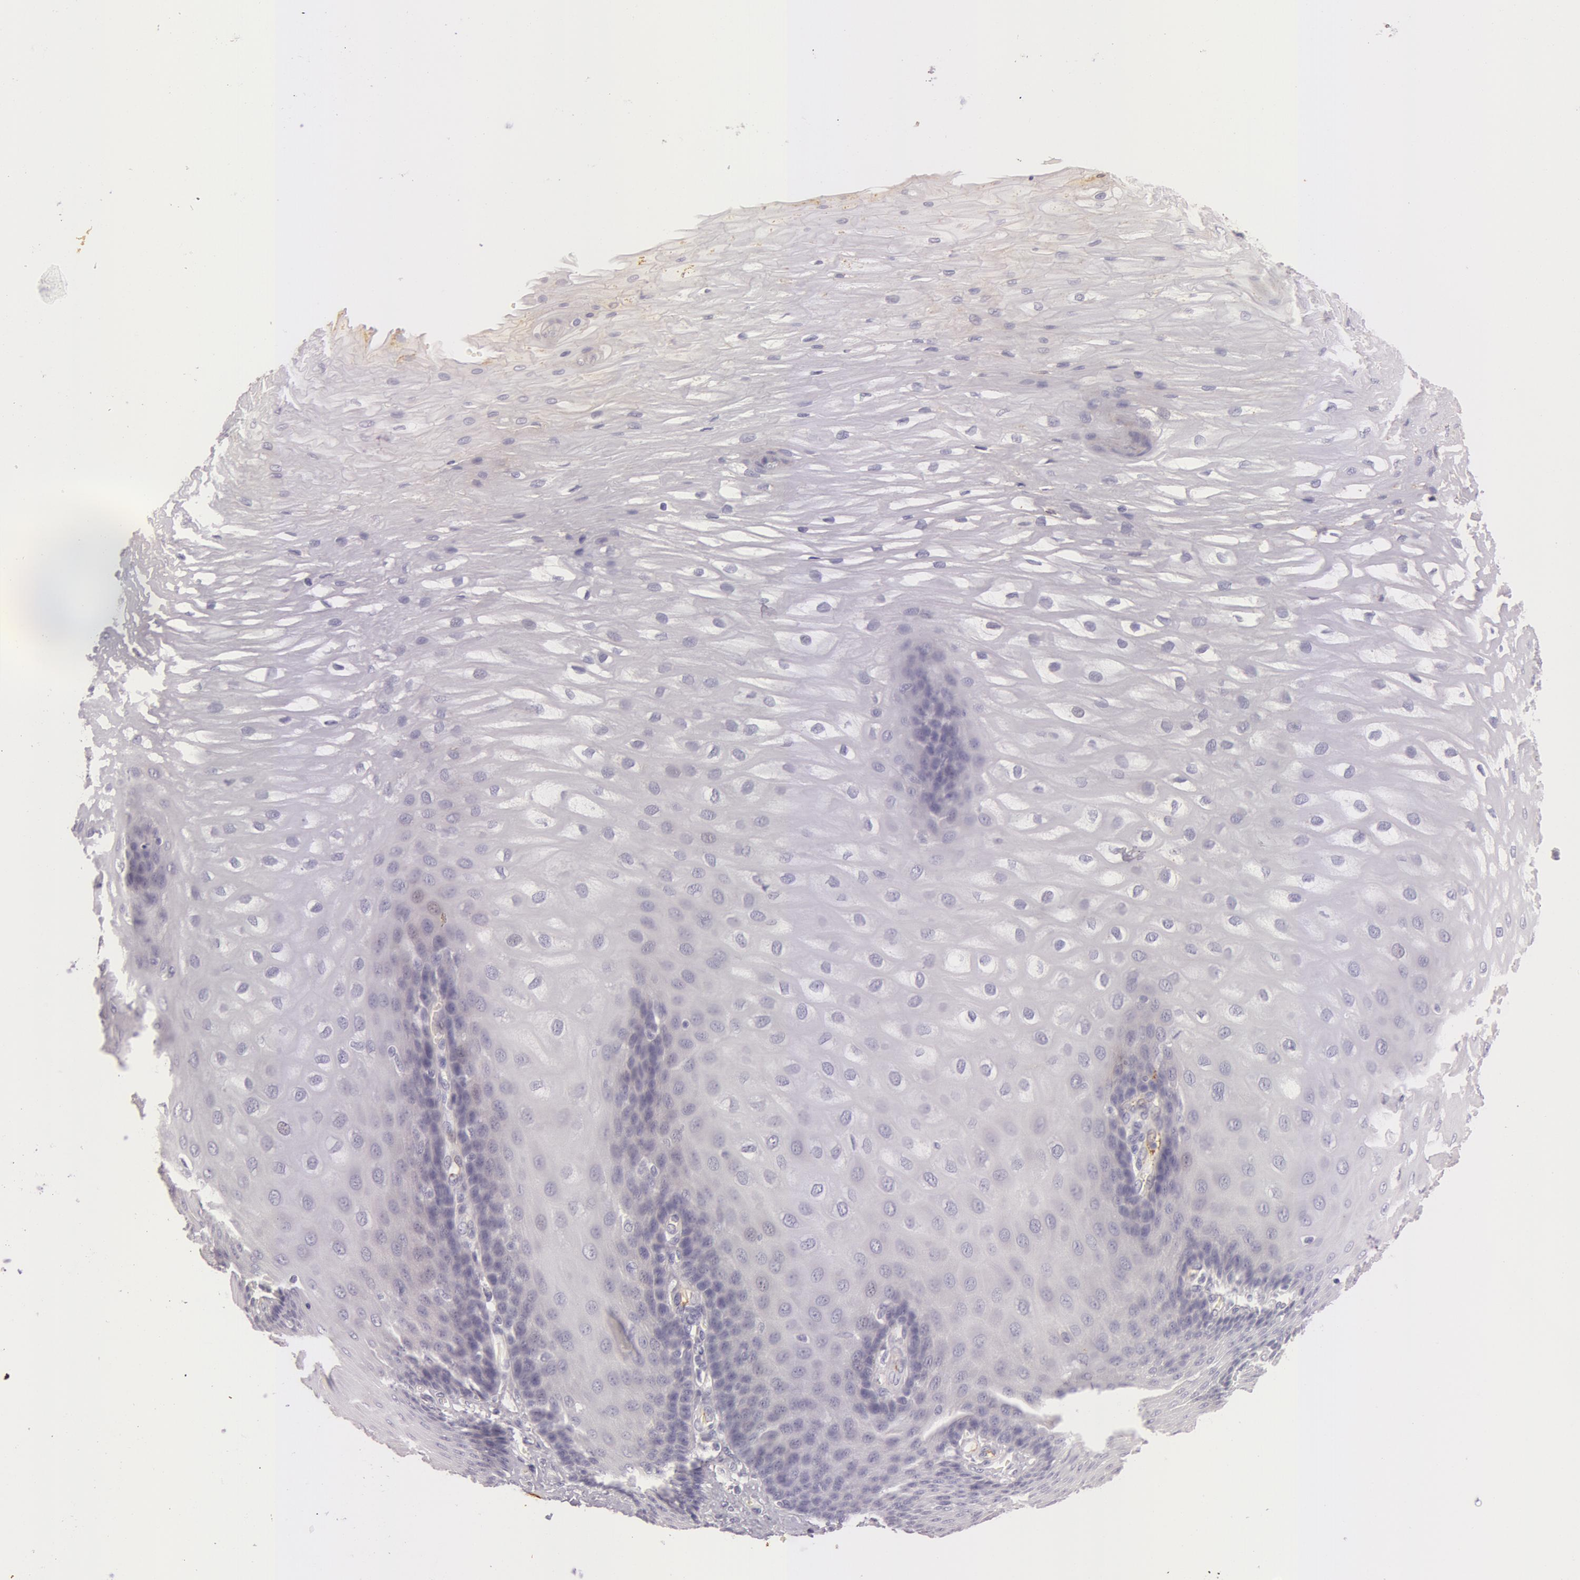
{"staining": {"intensity": "weak", "quantity": "<25%", "location": "cytoplasmic/membranous"}, "tissue": "esophagus", "cell_type": "Squamous epithelial cells", "image_type": "normal", "snomed": [{"axis": "morphology", "description": "Normal tissue, NOS"}, {"axis": "morphology", "description": "Adenocarcinoma, NOS"}, {"axis": "topography", "description": "Esophagus"}, {"axis": "topography", "description": "Stomach"}], "caption": "DAB immunohistochemical staining of normal esophagus shows no significant positivity in squamous epithelial cells.", "gene": "C4BPA", "patient": {"sex": "male", "age": 62}}